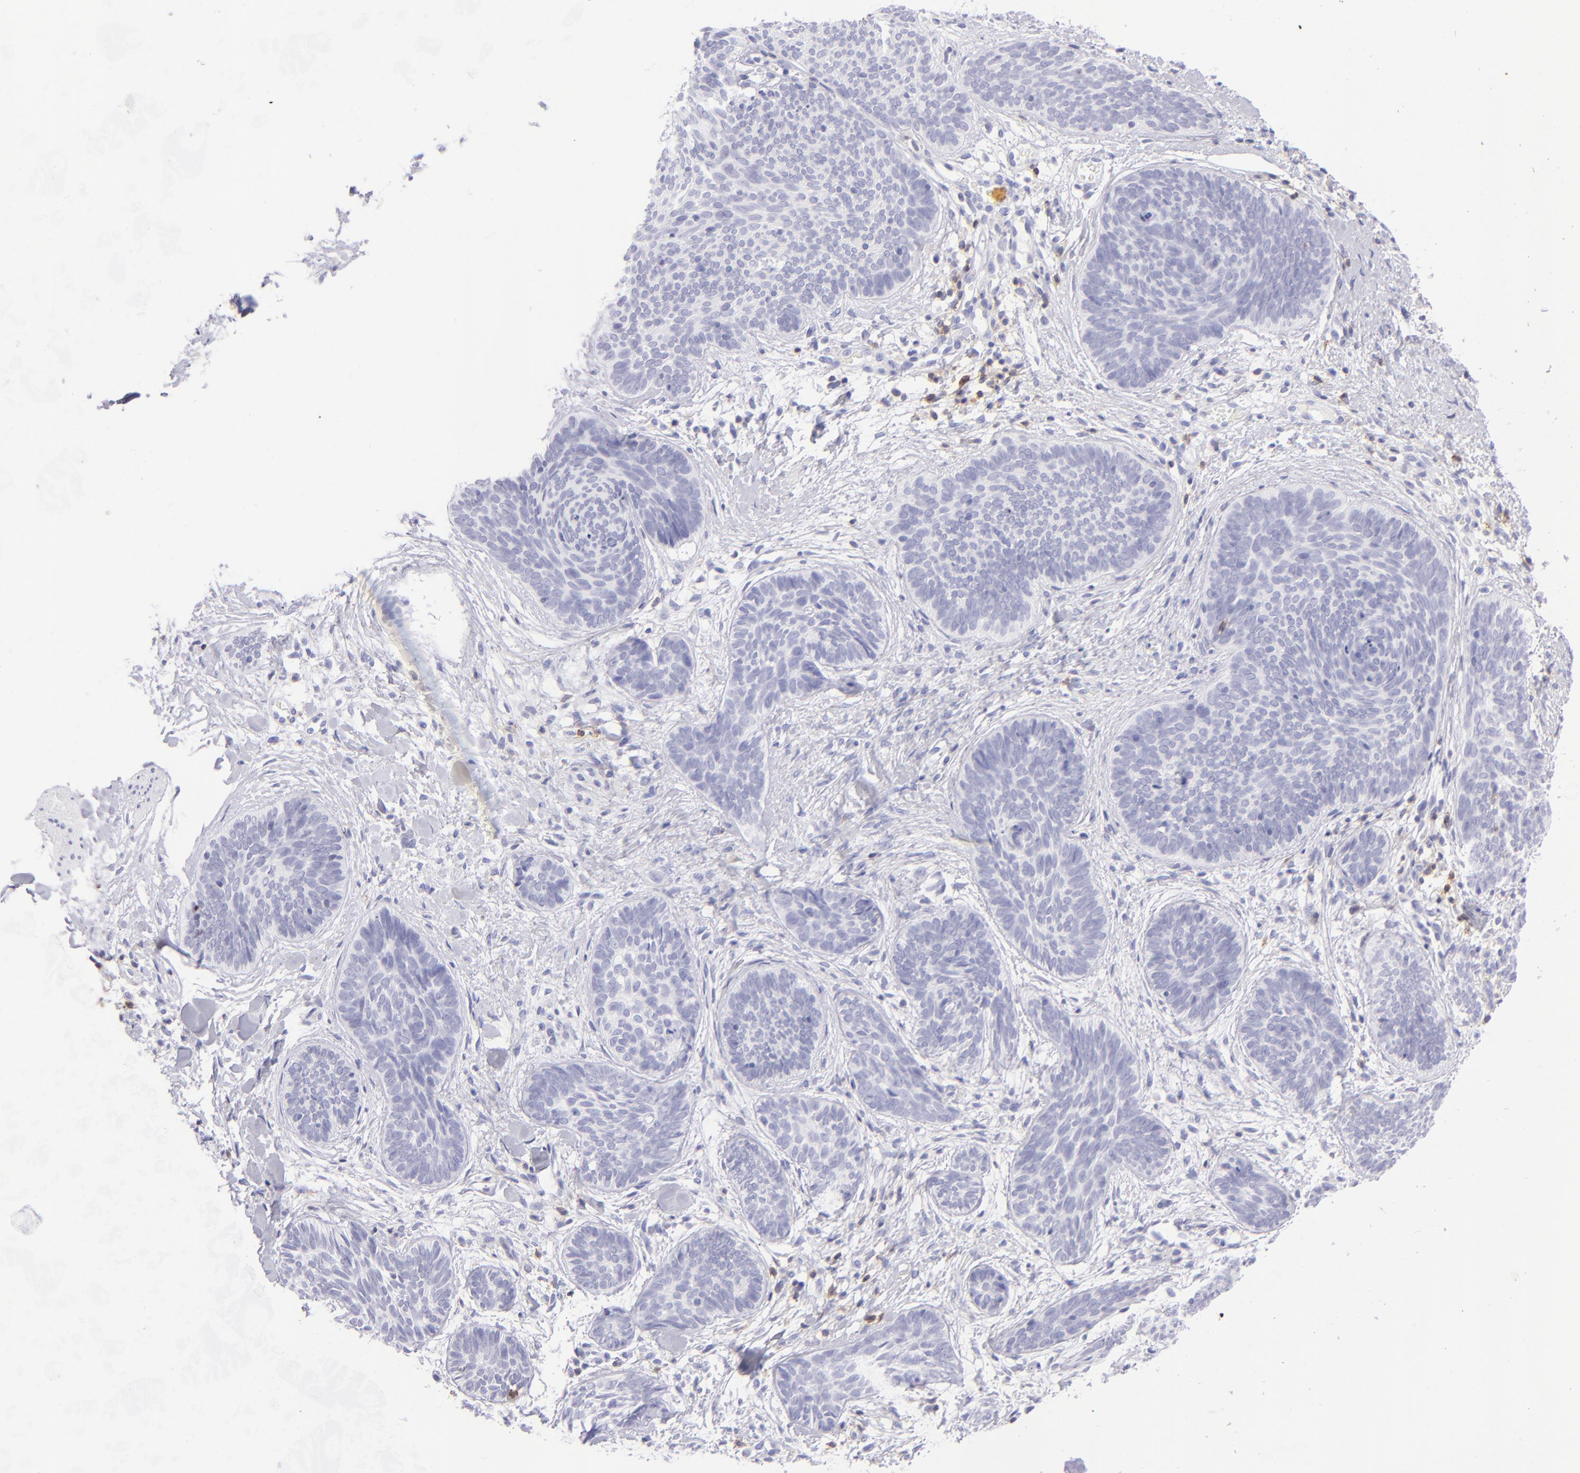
{"staining": {"intensity": "negative", "quantity": "none", "location": "none"}, "tissue": "skin cancer", "cell_type": "Tumor cells", "image_type": "cancer", "snomed": [{"axis": "morphology", "description": "Basal cell carcinoma"}, {"axis": "topography", "description": "Skin"}], "caption": "An immunohistochemistry (IHC) micrograph of skin cancer is shown. There is no staining in tumor cells of skin cancer.", "gene": "CD69", "patient": {"sex": "female", "age": 81}}